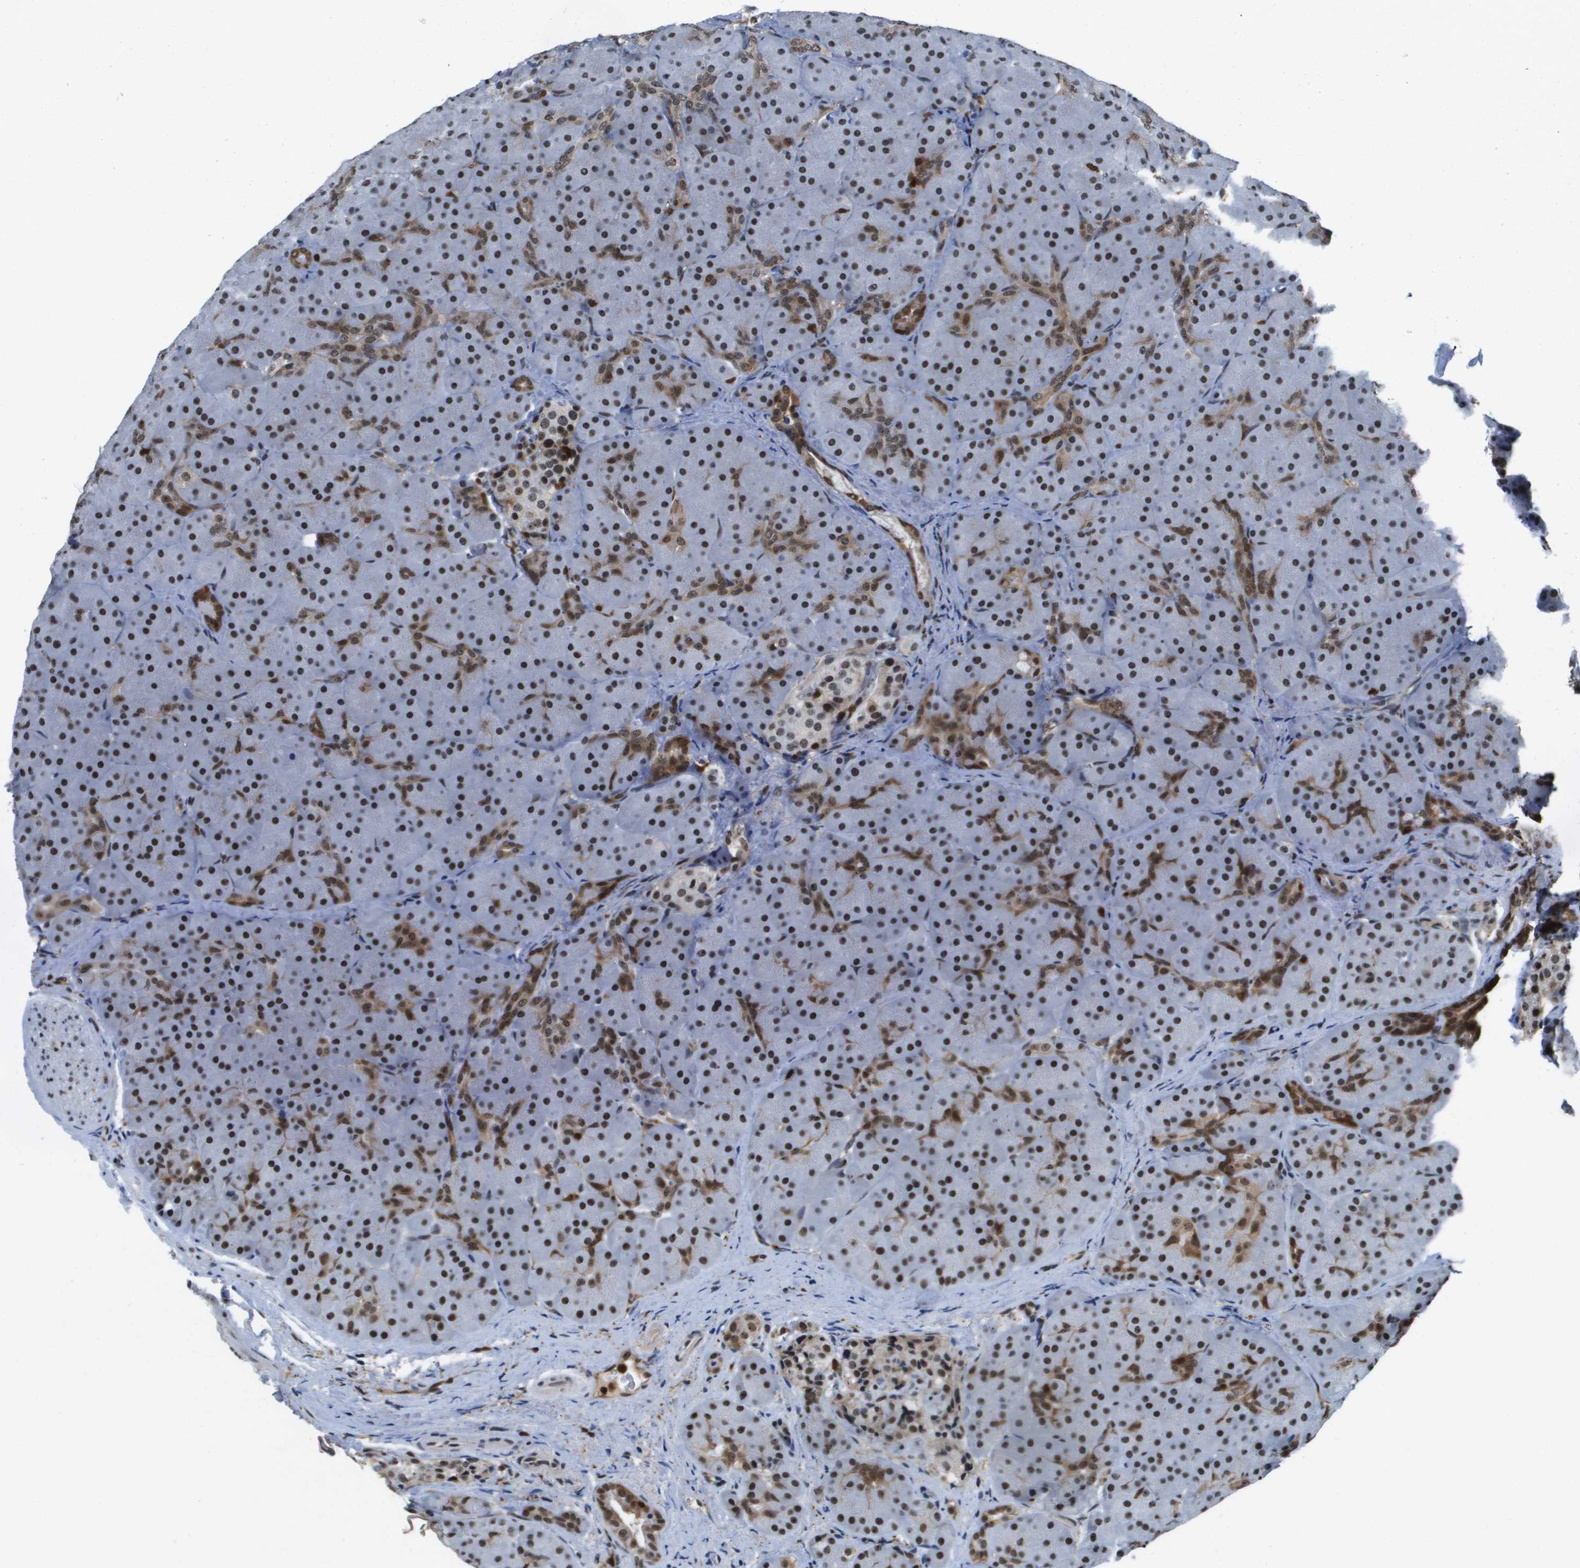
{"staining": {"intensity": "strong", "quantity": ">75%", "location": "nuclear"}, "tissue": "pancreas", "cell_type": "Exocrine glandular cells", "image_type": "normal", "snomed": [{"axis": "morphology", "description": "Normal tissue, NOS"}, {"axis": "topography", "description": "Pancreas"}], "caption": "Pancreas stained with a brown dye displays strong nuclear positive staining in approximately >75% of exocrine glandular cells.", "gene": "EP400", "patient": {"sex": "male", "age": 66}}